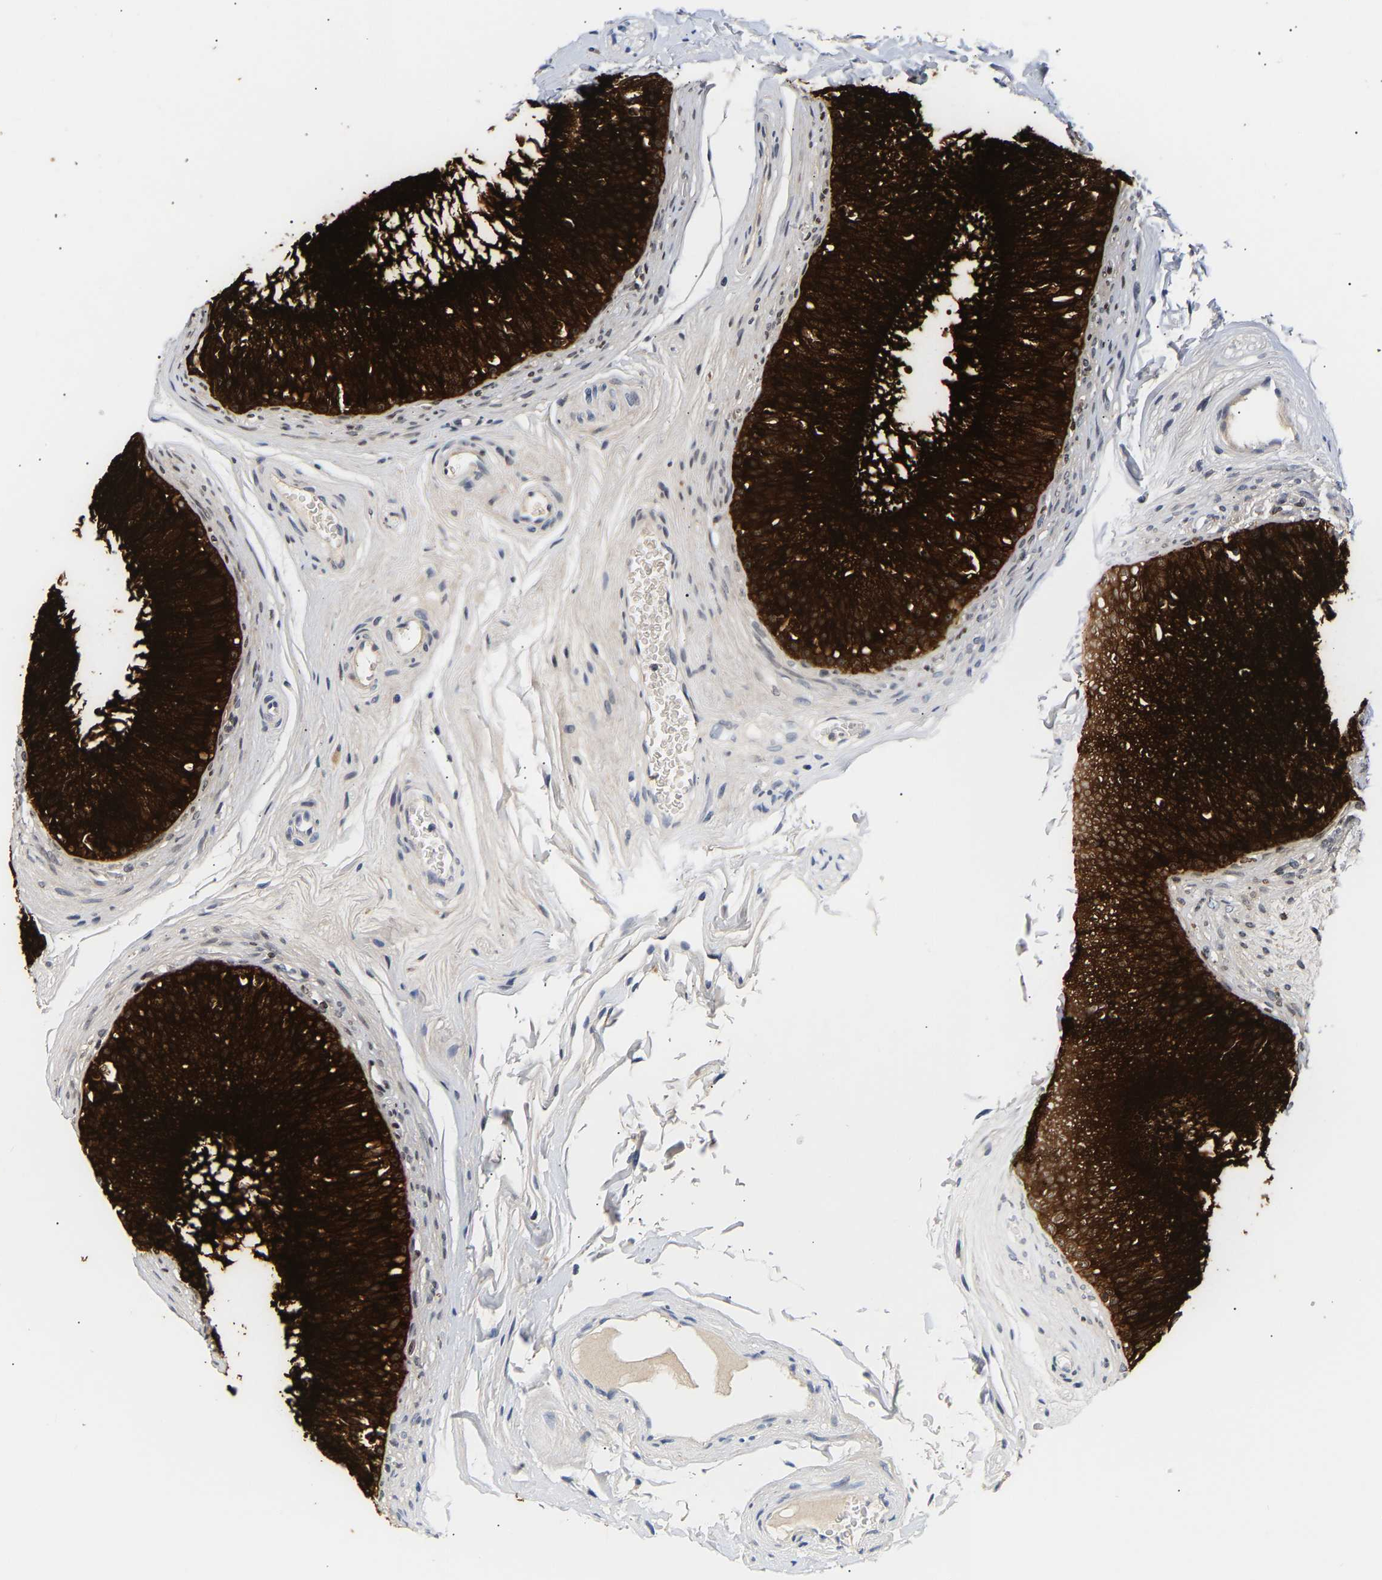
{"staining": {"intensity": "strong", "quantity": "25%-75%", "location": "cytoplasmic/membranous"}, "tissue": "epididymis", "cell_type": "Glandular cells", "image_type": "normal", "snomed": [{"axis": "morphology", "description": "Normal tissue, NOS"}, {"axis": "topography", "description": "Testis"}, {"axis": "topography", "description": "Epididymis"}], "caption": "An image of human epididymis stained for a protein shows strong cytoplasmic/membranous brown staining in glandular cells.", "gene": "SPINK2", "patient": {"sex": "male", "age": 36}}